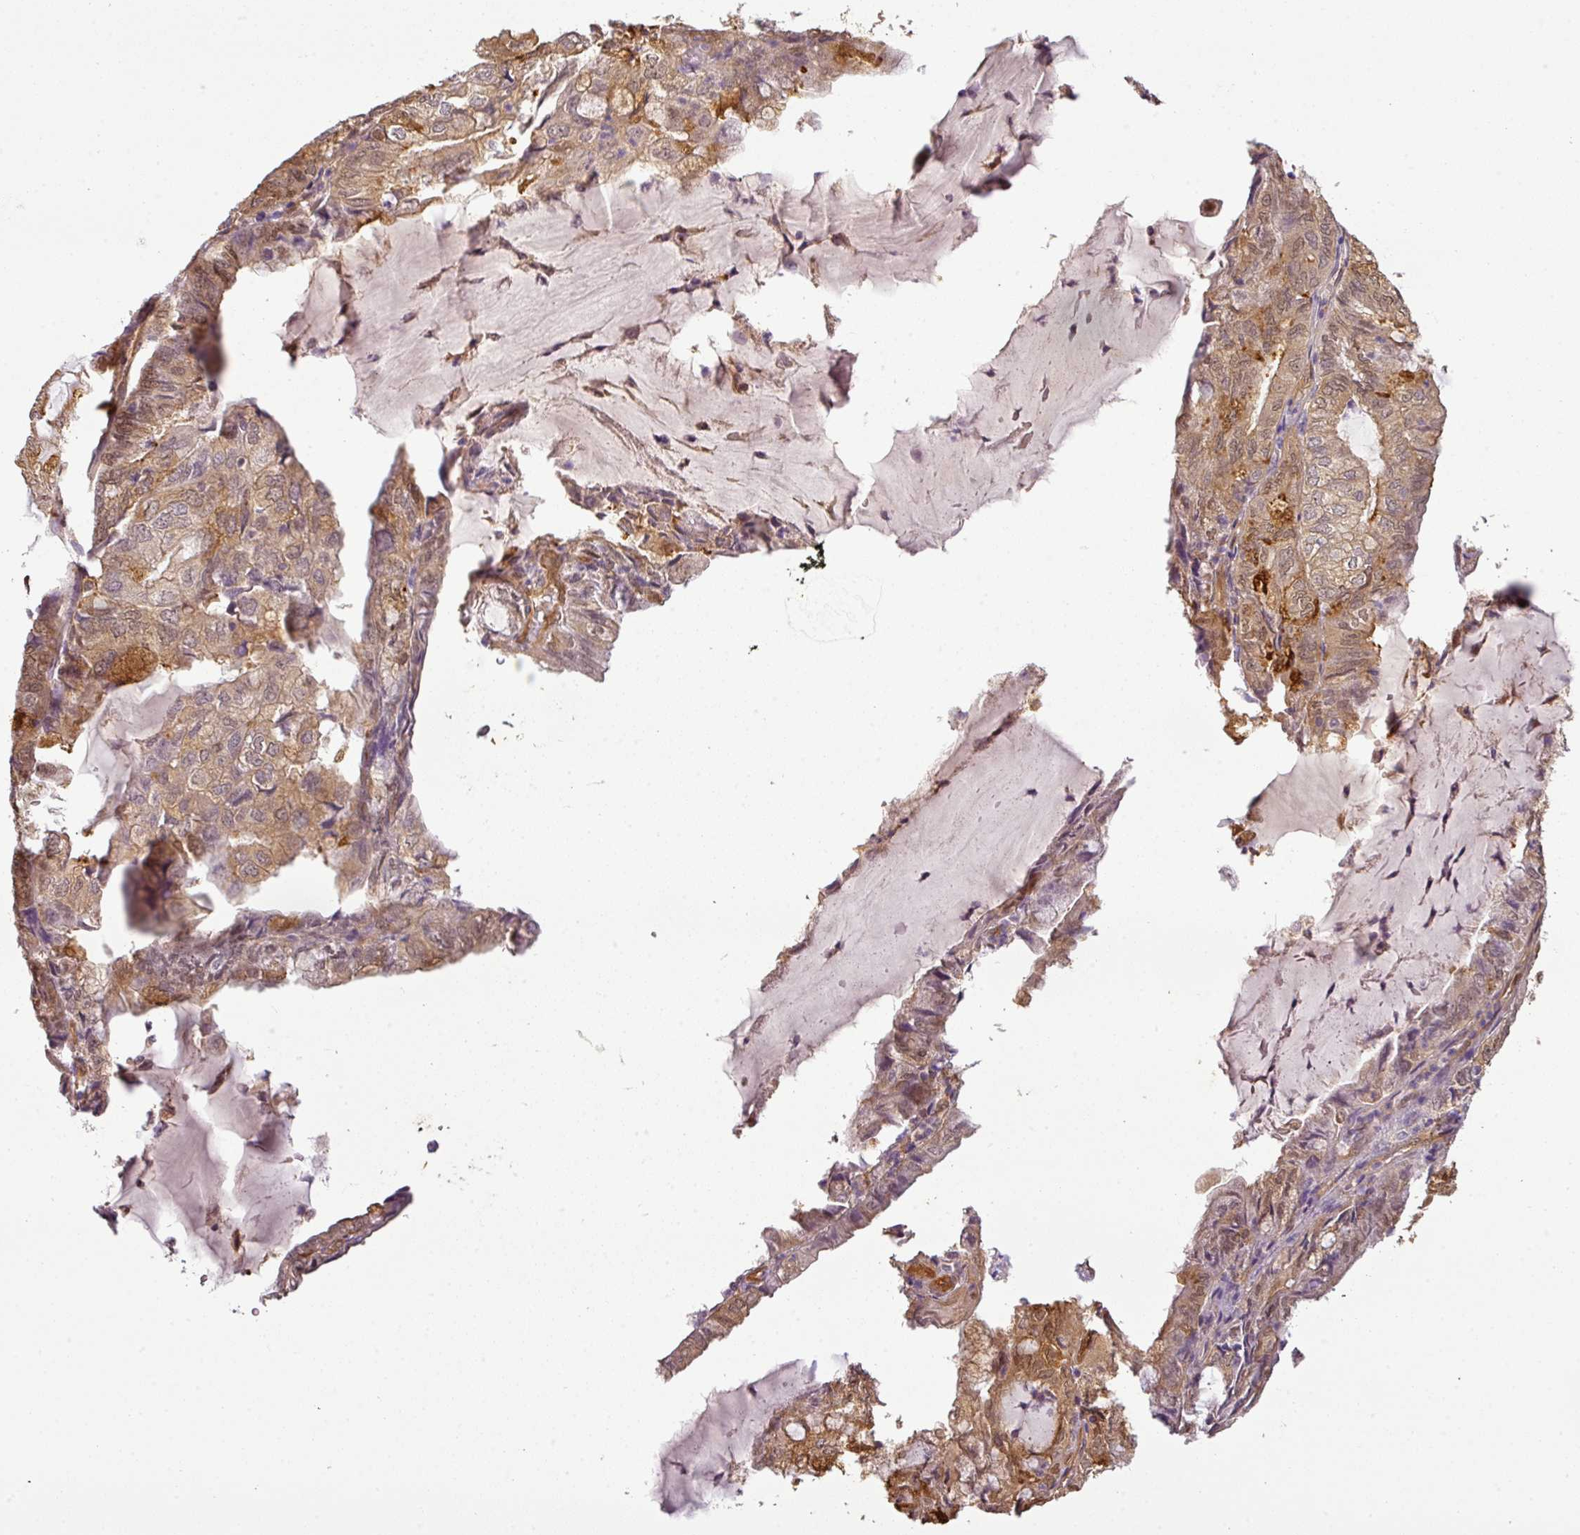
{"staining": {"intensity": "weak", "quantity": "25%-75%", "location": "cytoplasmic/membranous"}, "tissue": "endometrial cancer", "cell_type": "Tumor cells", "image_type": "cancer", "snomed": [{"axis": "morphology", "description": "Adenocarcinoma, NOS"}, {"axis": "topography", "description": "Endometrium"}], "caption": "A photomicrograph of endometrial cancer (adenocarcinoma) stained for a protein shows weak cytoplasmic/membranous brown staining in tumor cells.", "gene": "ANKRD18A", "patient": {"sex": "female", "age": 81}}